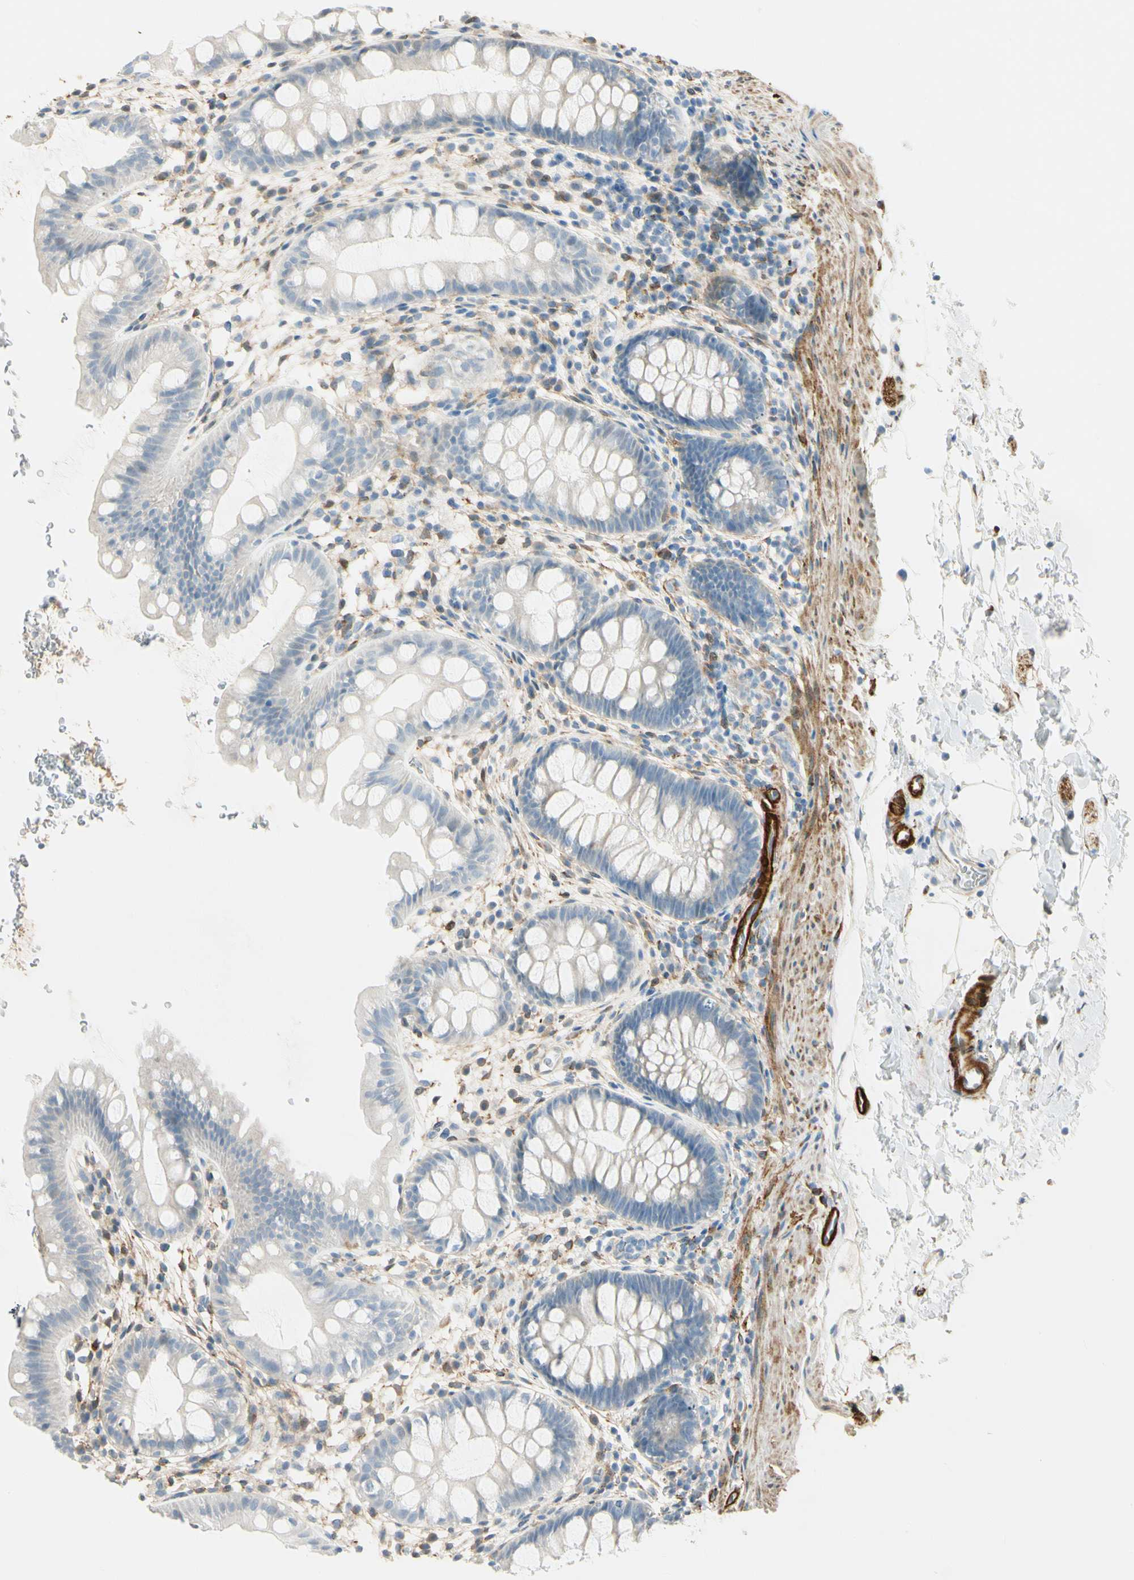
{"staining": {"intensity": "negative", "quantity": "none", "location": "none"}, "tissue": "rectum", "cell_type": "Glandular cells", "image_type": "normal", "snomed": [{"axis": "morphology", "description": "Normal tissue, NOS"}, {"axis": "topography", "description": "Rectum"}], "caption": "This is an IHC image of unremarkable human rectum. There is no expression in glandular cells.", "gene": "AMPH", "patient": {"sex": "female", "age": 24}}